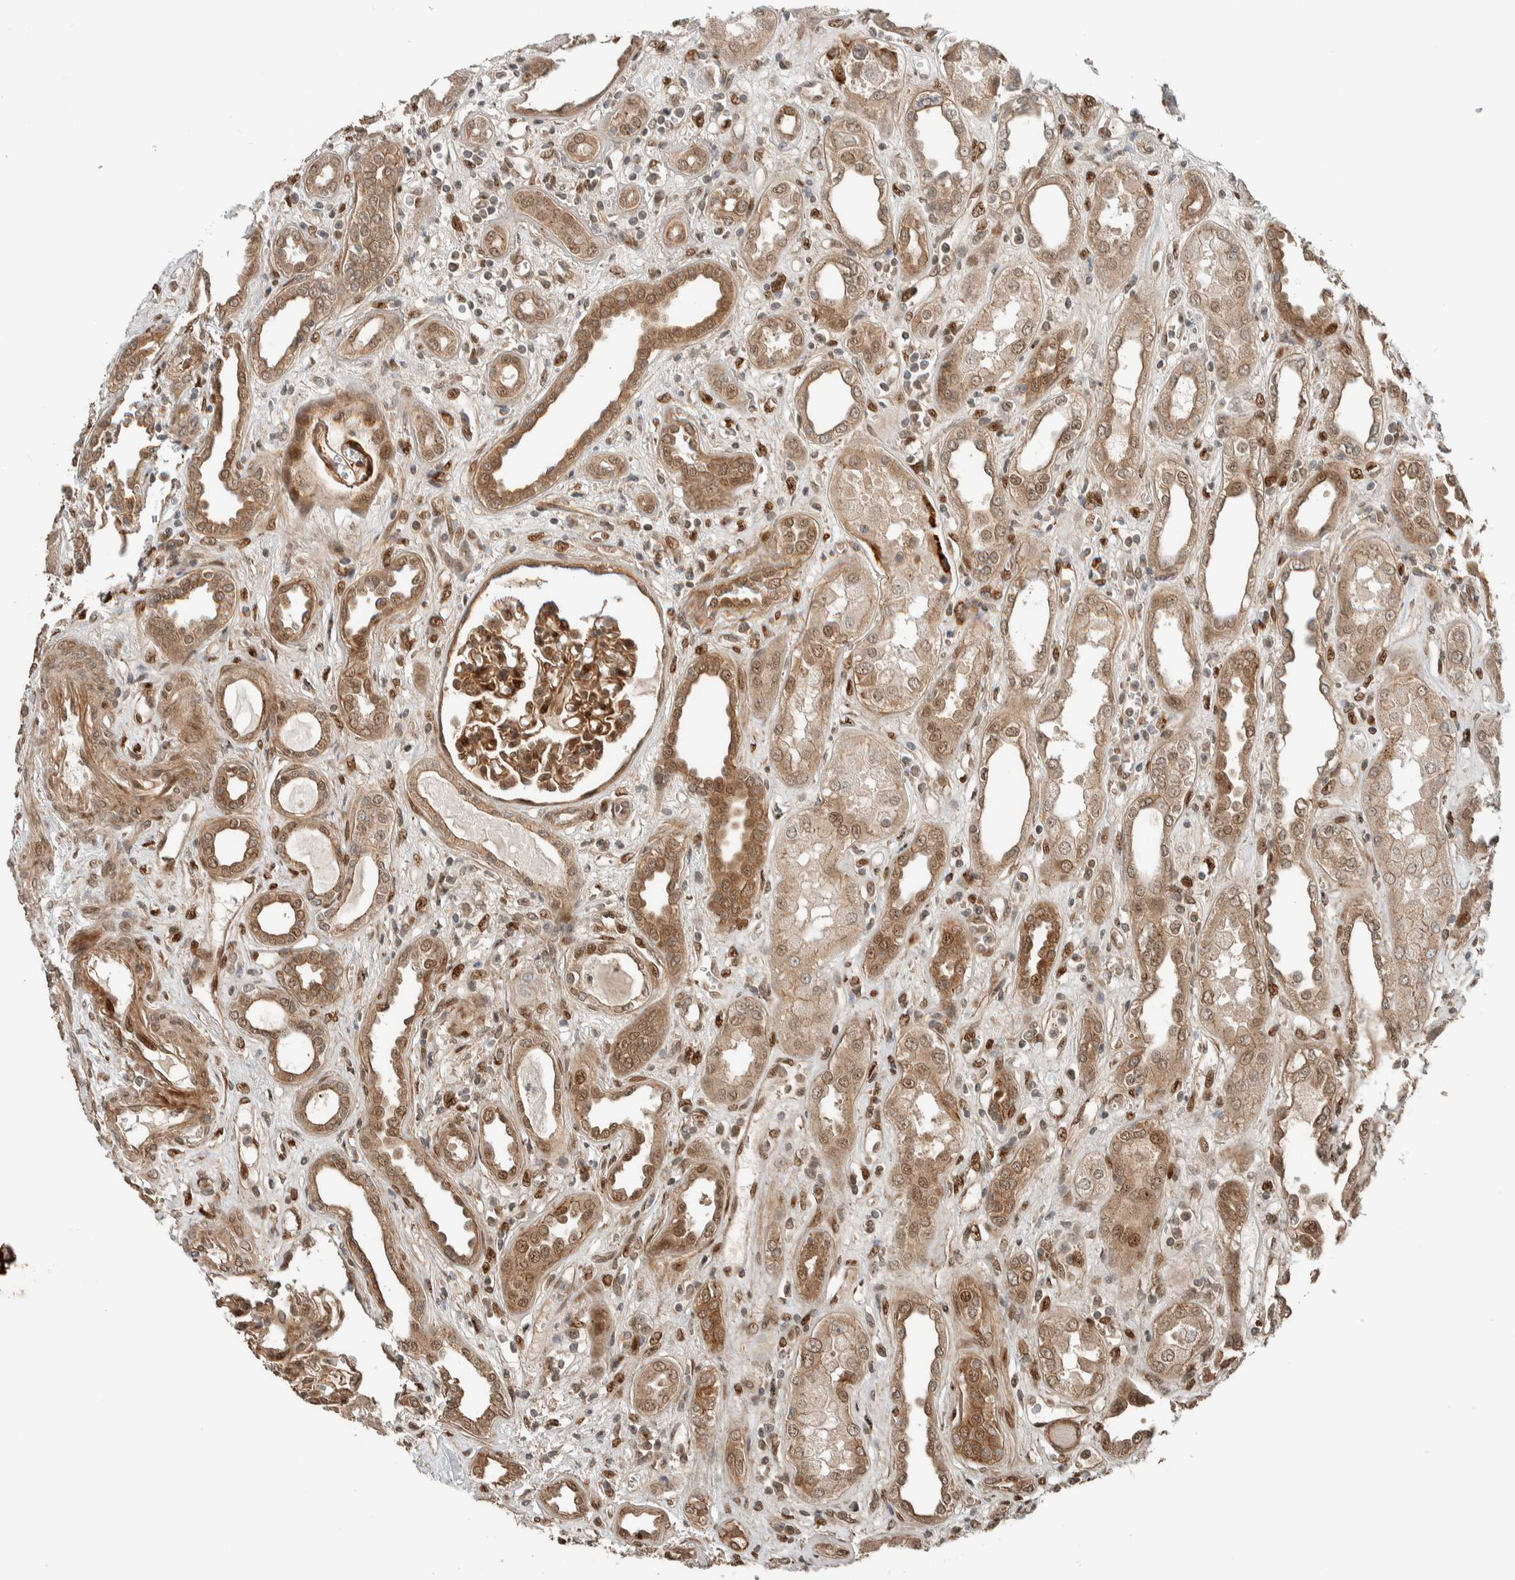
{"staining": {"intensity": "strong", "quantity": ">75%", "location": "cytoplasmic/membranous,nuclear"}, "tissue": "kidney", "cell_type": "Cells in glomeruli", "image_type": "normal", "snomed": [{"axis": "morphology", "description": "Normal tissue, NOS"}, {"axis": "topography", "description": "Kidney"}], "caption": "The immunohistochemical stain shows strong cytoplasmic/membranous,nuclear staining in cells in glomeruli of unremarkable kidney.", "gene": "STXBP4", "patient": {"sex": "male", "age": 59}}